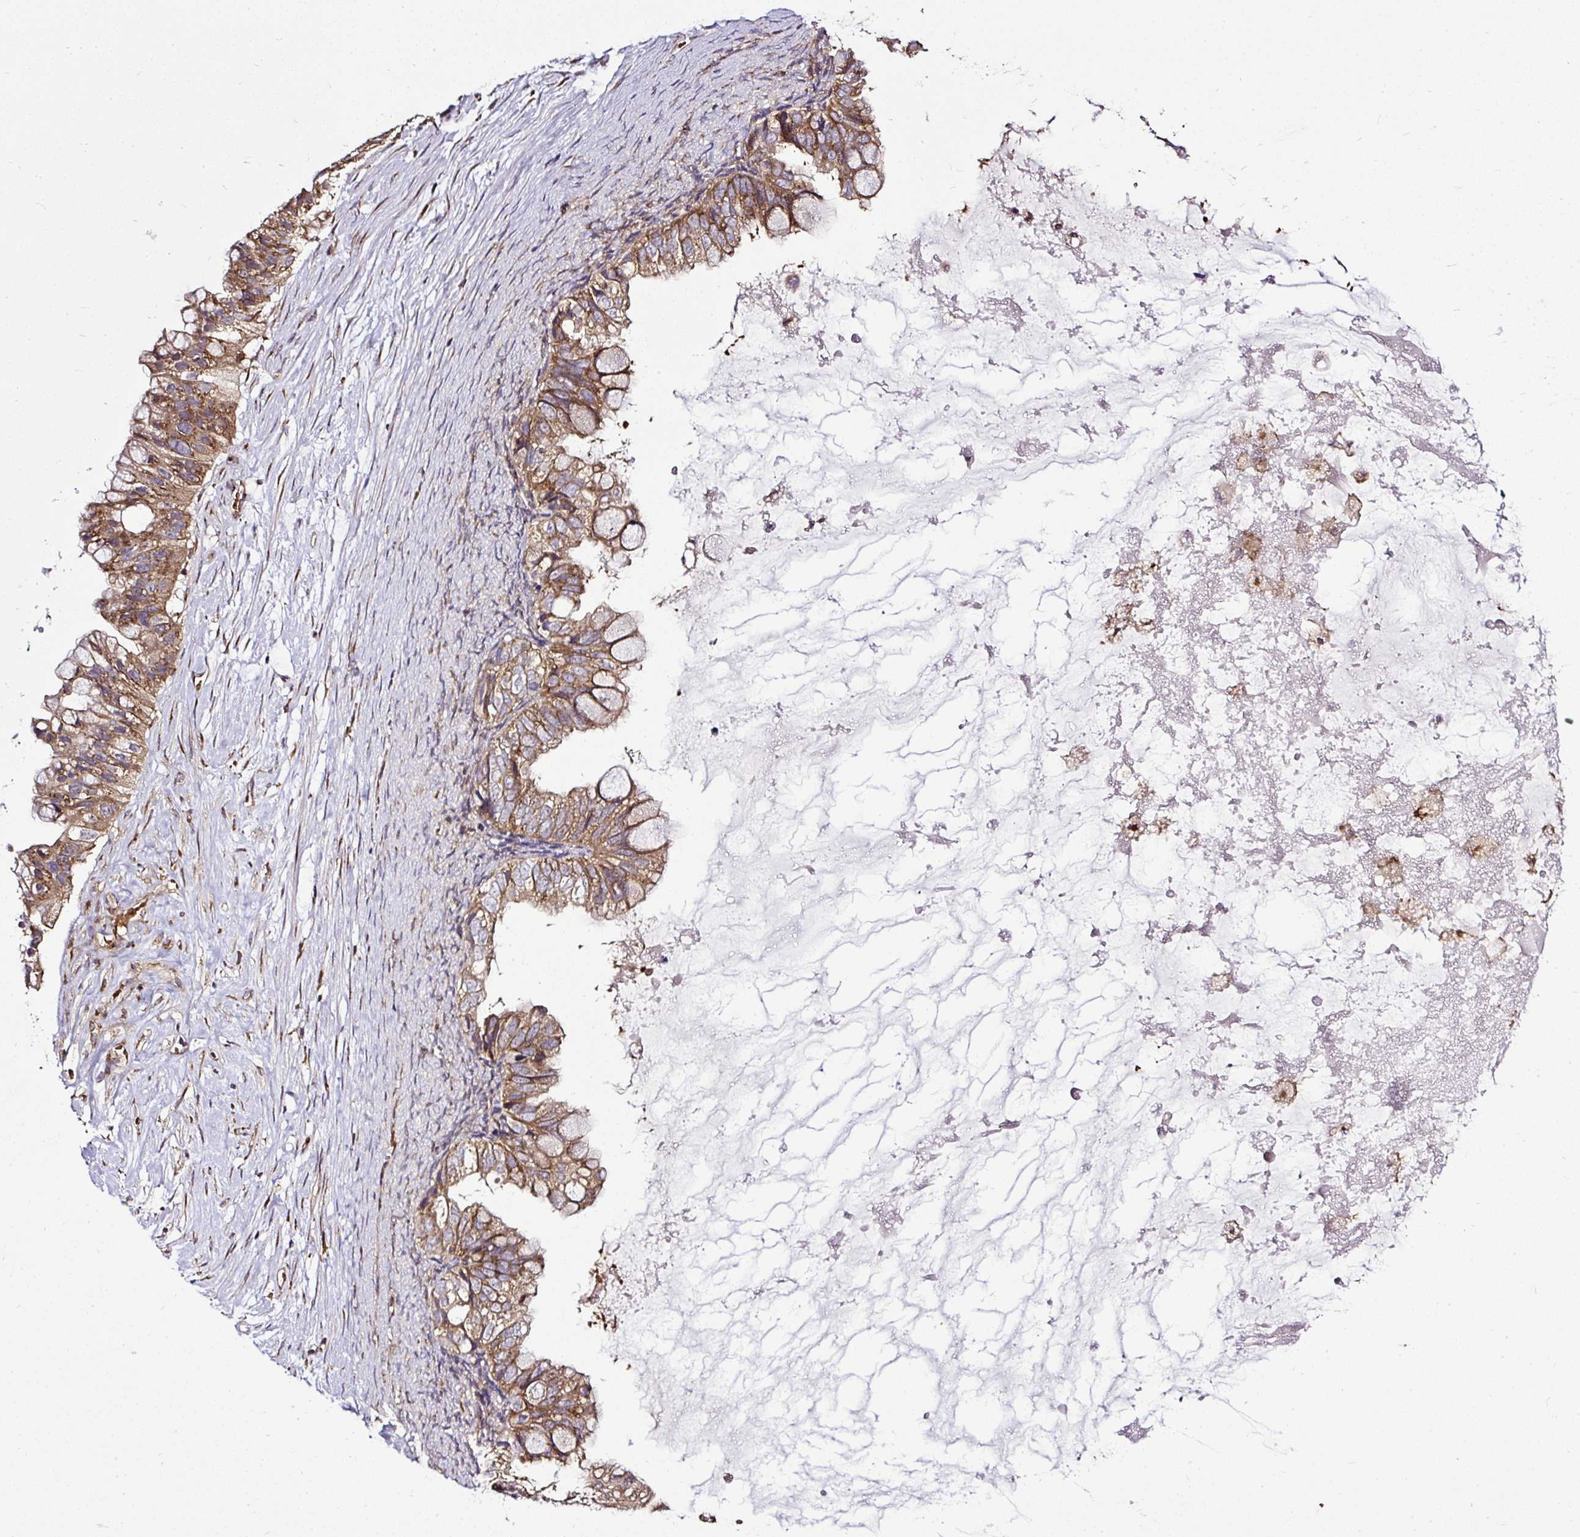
{"staining": {"intensity": "moderate", "quantity": ">75%", "location": "cytoplasmic/membranous"}, "tissue": "ovarian cancer", "cell_type": "Tumor cells", "image_type": "cancer", "snomed": [{"axis": "morphology", "description": "Cystadenocarcinoma, mucinous, NOS"}, {"axis": "topography", "description": "Ovary"}], "caption": "The photomicrograph exhibits staining of mucinous cystadenocarcinoma (ovarian), revealing moderate cytoplasmic/membranous protein staining (brown color) within tumor cells.", "gene": "SMC4", "patient": {"sex": "female", "age": 80}}